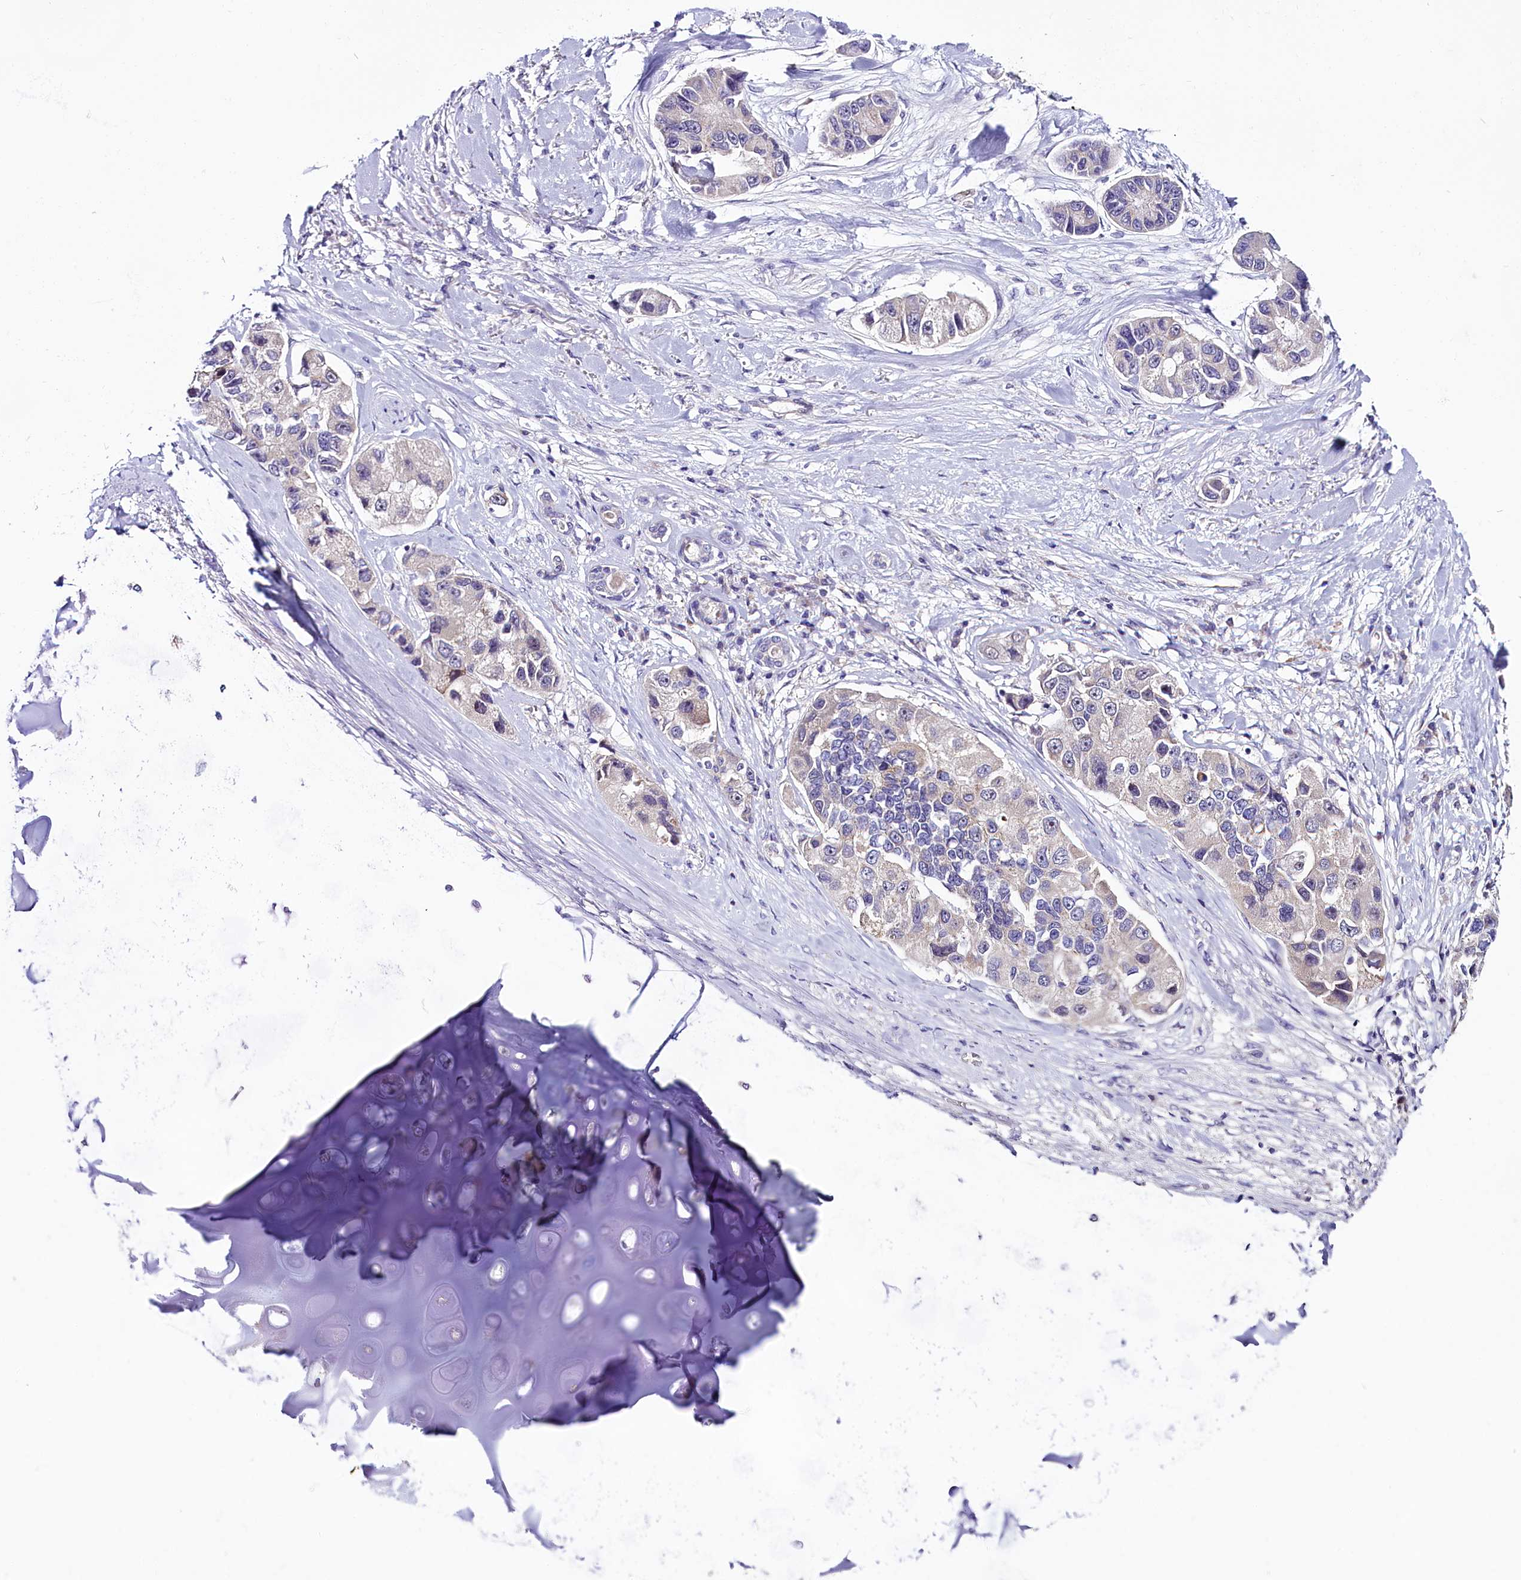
{"staining": {"intensity": "negative", "quantity": "none", "location": "none"}, "tissue": "lung cancer", "cell_type": "Tumor cells", "image_type": "cancer", "snomed": [{"axis": "morphology", "description": "Adenocarcinoma, NOS"}, {"axis": "topography", "description": "Lung"}], "caption": "DAB (3,3'-diaminobenzidine) immunohistochemical staining of human lung cancer (adenocarcinoma) displays no significant staining in tumor cells. Nuclei are stained in blue.", "gene": "C9orf40", "patient": {"sex": "female", "age": 54}}